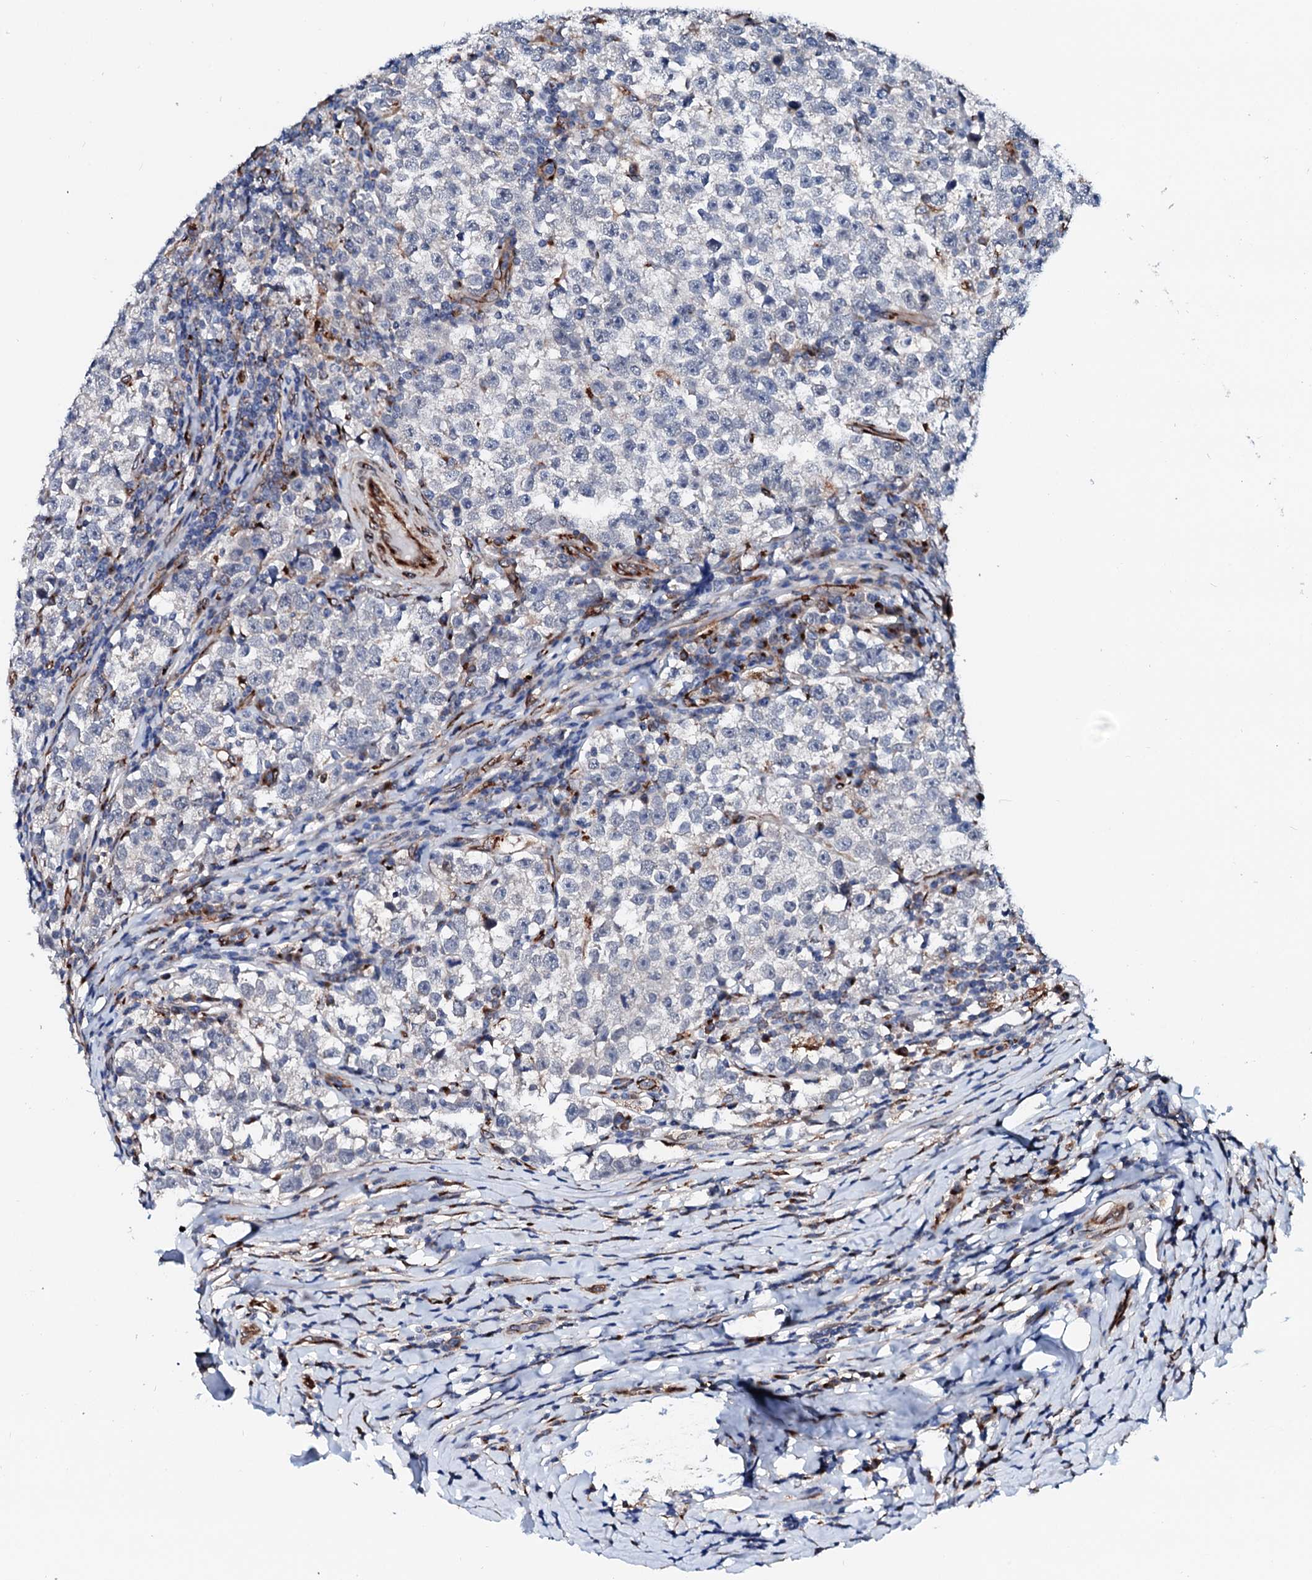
{"staining": {"intensity": "negative", "quantity": "none", "location": "none"}, "tissue": "testis cancer", "cell_type": "Tumor cells", "image_type": "cancer", "snomed": [{"axis": "morphology", "description": "Normal tissue, NOS"}, {"axis": "morphology", "description": "Seminoma, NOS"}, {"axis": "topography", "description": "Testis"}], "caption": "Immunohistochemistry of human testis seminoma exhibits no positivity in tumor cells. The staining was performed using DAB to visualize the protein expression in brown, while the nuclei were stained in blue with hematoxylin (Magnification: 20x).", "gene": "TMCO3", "patient": {"sex": "male", "age": 43}}